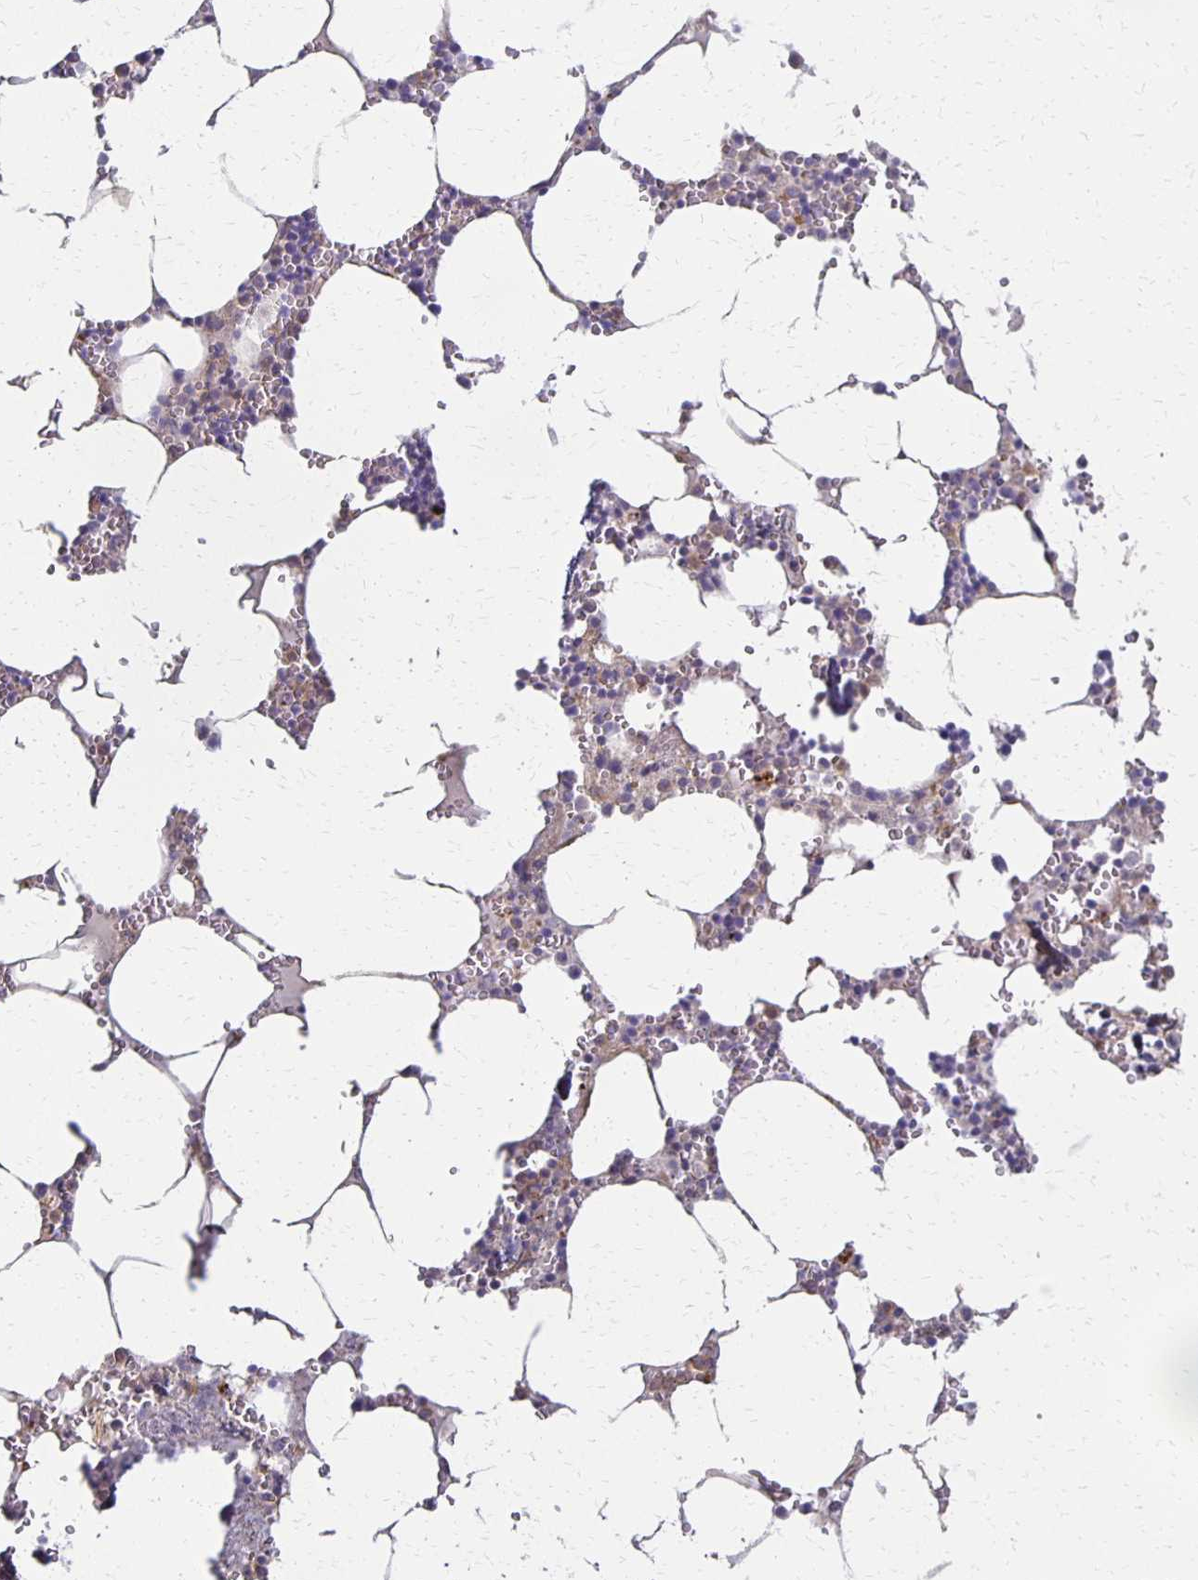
{"staining": {"intensity": "weak", "quantity": "25%-75%", "location": "cytoplasmic/membranous"}, "tissue": "bone marrow", "cell_type": "Hematopoietic cells", "image_type": "normal", "snomed": [{"axis": "morphology", "description": "Normal tissue, NOS"}, {"axis": "topography", "description": "Bone marrow"}], "caption": "High-power microscopy captured an immunohistochemistry (IHC) photomicrograph of normal bone marrow, revealing weak cytoplasmic/membranous positivity in about 25%-75% of hematopoietic cells. (DAB (3,3'-diaminobenzidine) = brown stain, brightfield microscopy at high magnification).", "gene": "GPX4", "patient": {"sex": "male", "age": 54}}